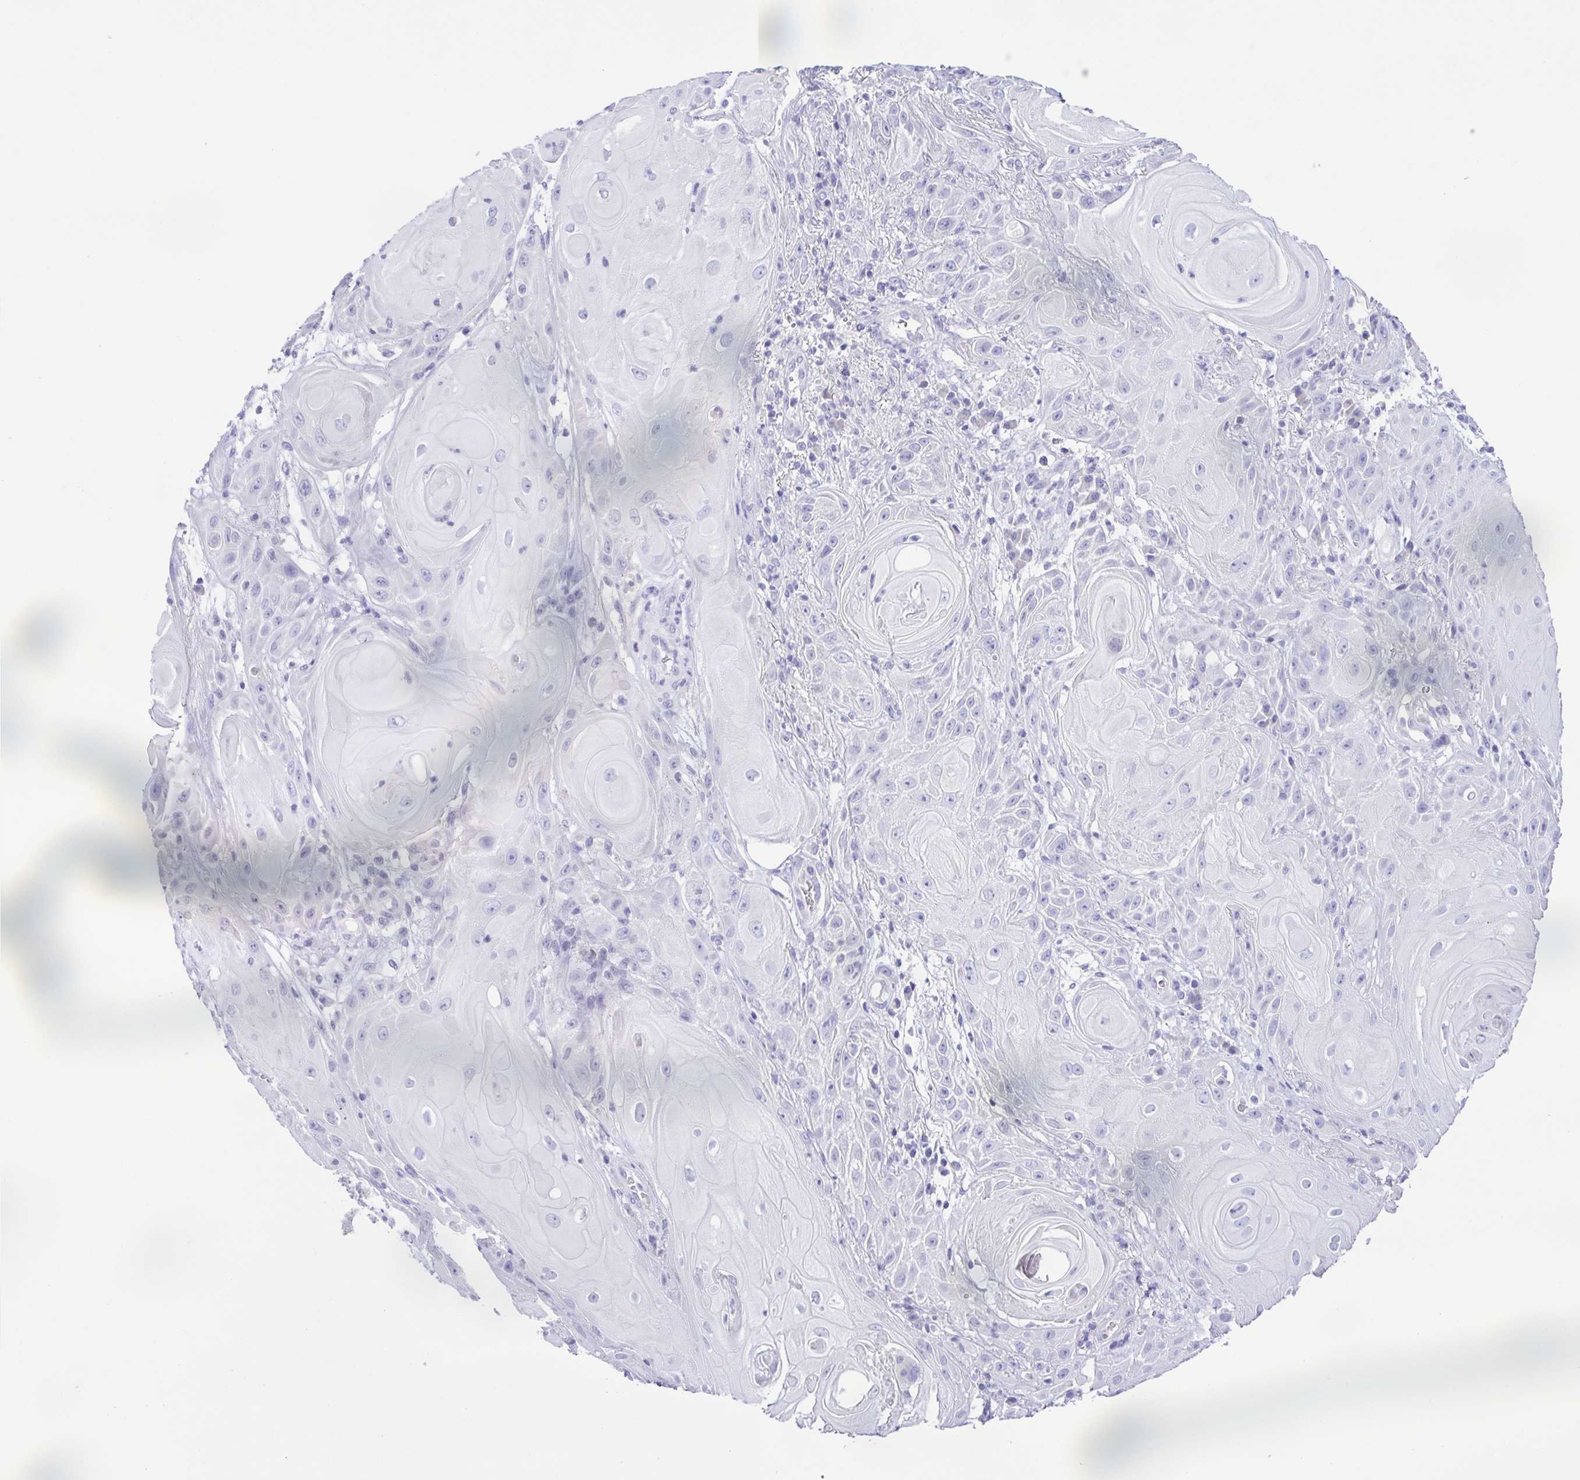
{"staining": {"intensity": "negative", "quantity": "none", "location": "none"}, "tissue": "skin cancer", "cell_type": "Tumor cells", "image_type": "cancer", "snomed": [{"axis": "morphology", "description": "Squamous cell carcinoma, NOS"}, {"axis": "topography", "description": "Skin"}], "caption": "An image of human skin cancer (squamous cell carcinoma) is negative for staining in tumor cells.", "gene": "CD72", "patient": {"sex": "male", "age": 62}}